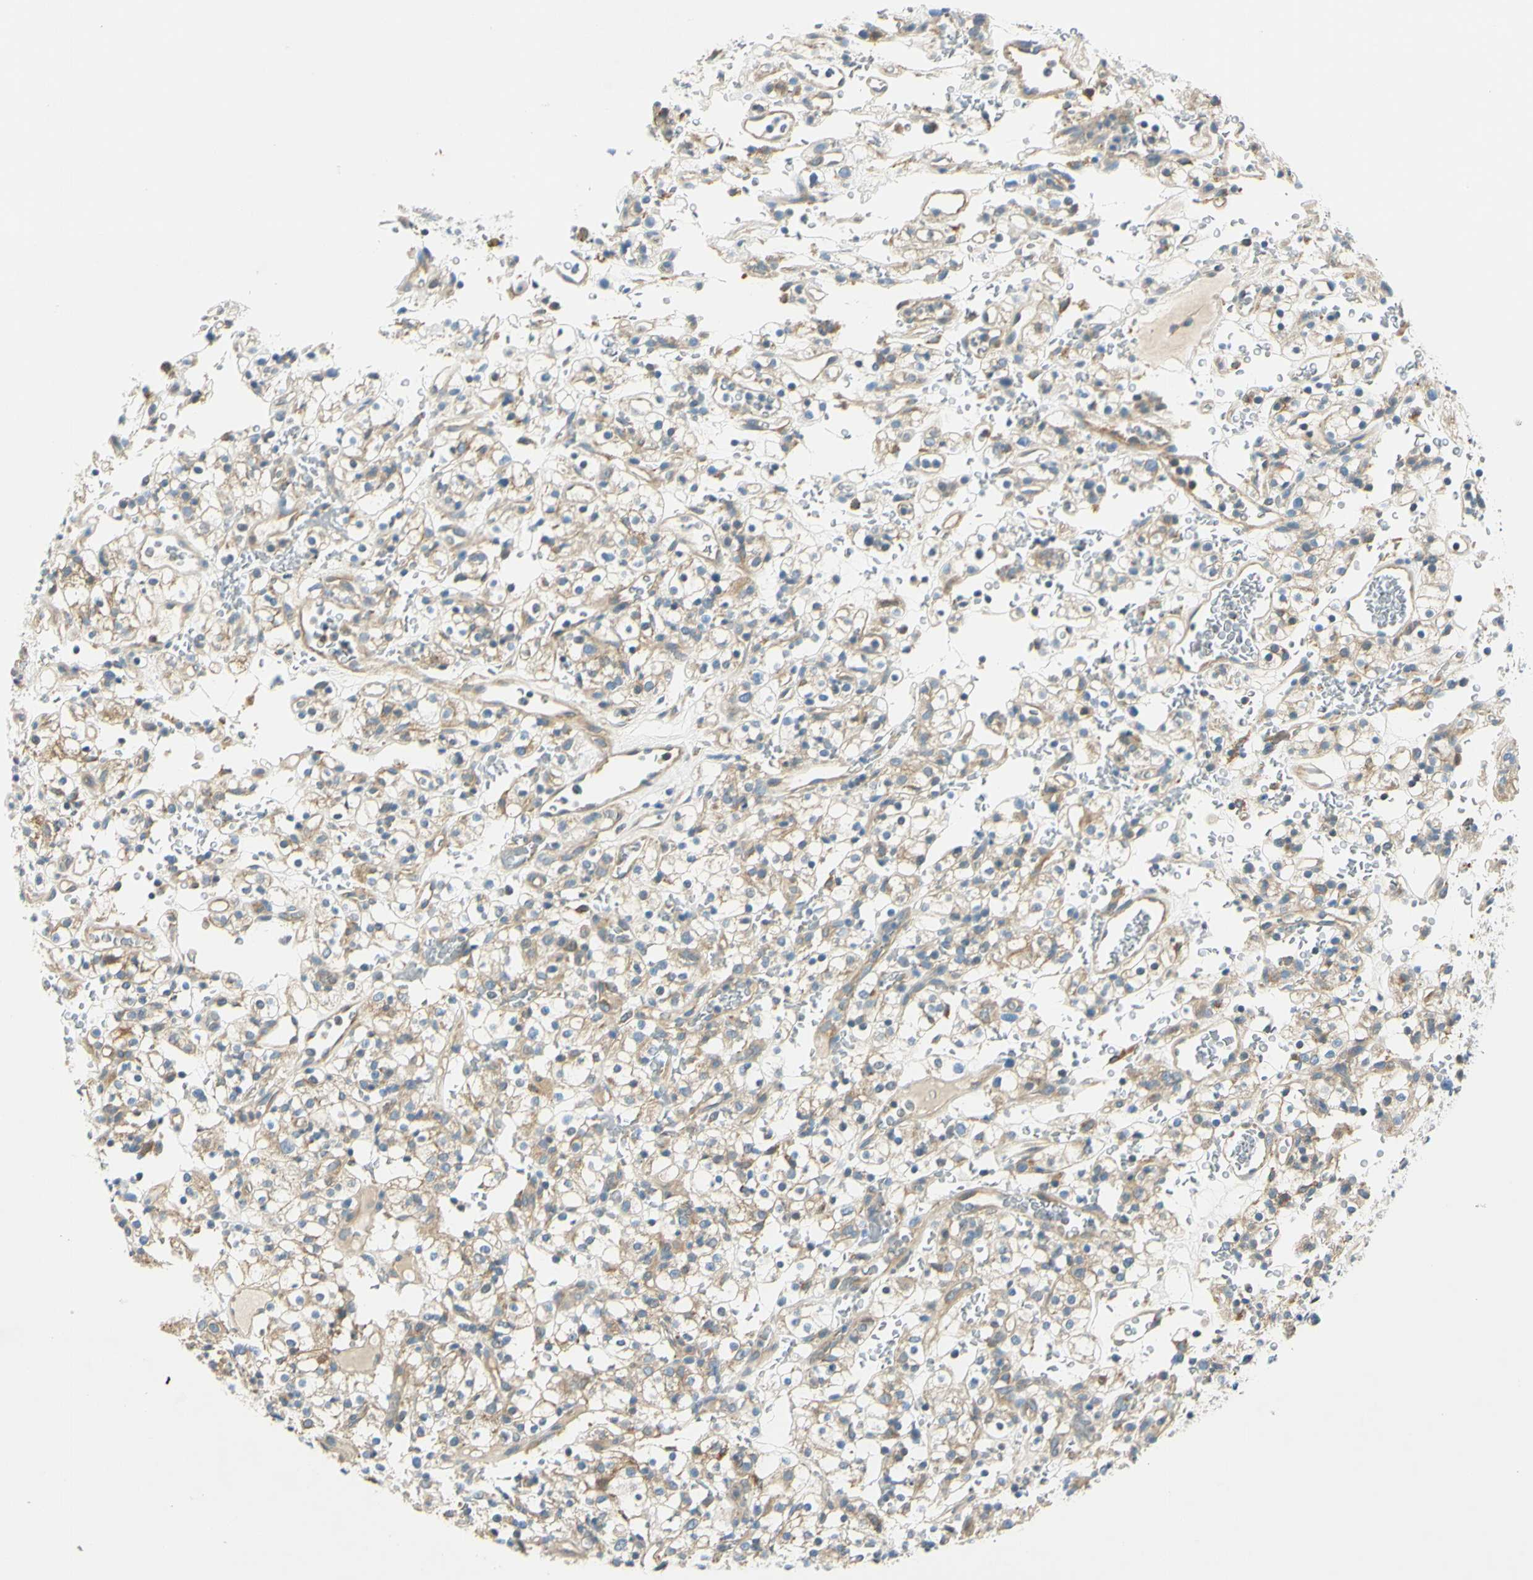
{"staining": {"intensity": "weak", "quantity": ">75%", "location": "cytoplasmic/membranous"}, "tissue": "renal cancer", "cell_type": "Tumor cells", "image_type": "cancer", "snomed": [{"axis": "morphology", "description": "Normal tissue, NOS"}, {"axis": "morphology", "description": "Adenocarcinoma, NOS"}, {"axis": "topography", "description": "Kidney"}], "caption": "Immunohistochemistry of human adenocarcinoma (renal) exhibits low levels of weak cytoplasmic/membranous positivity in about >75% of tumor cells. (IHC, brightfield microscopy, high magnification).", "gene": "LAMA3", "patient": {"sex": "female", "age": 72}}